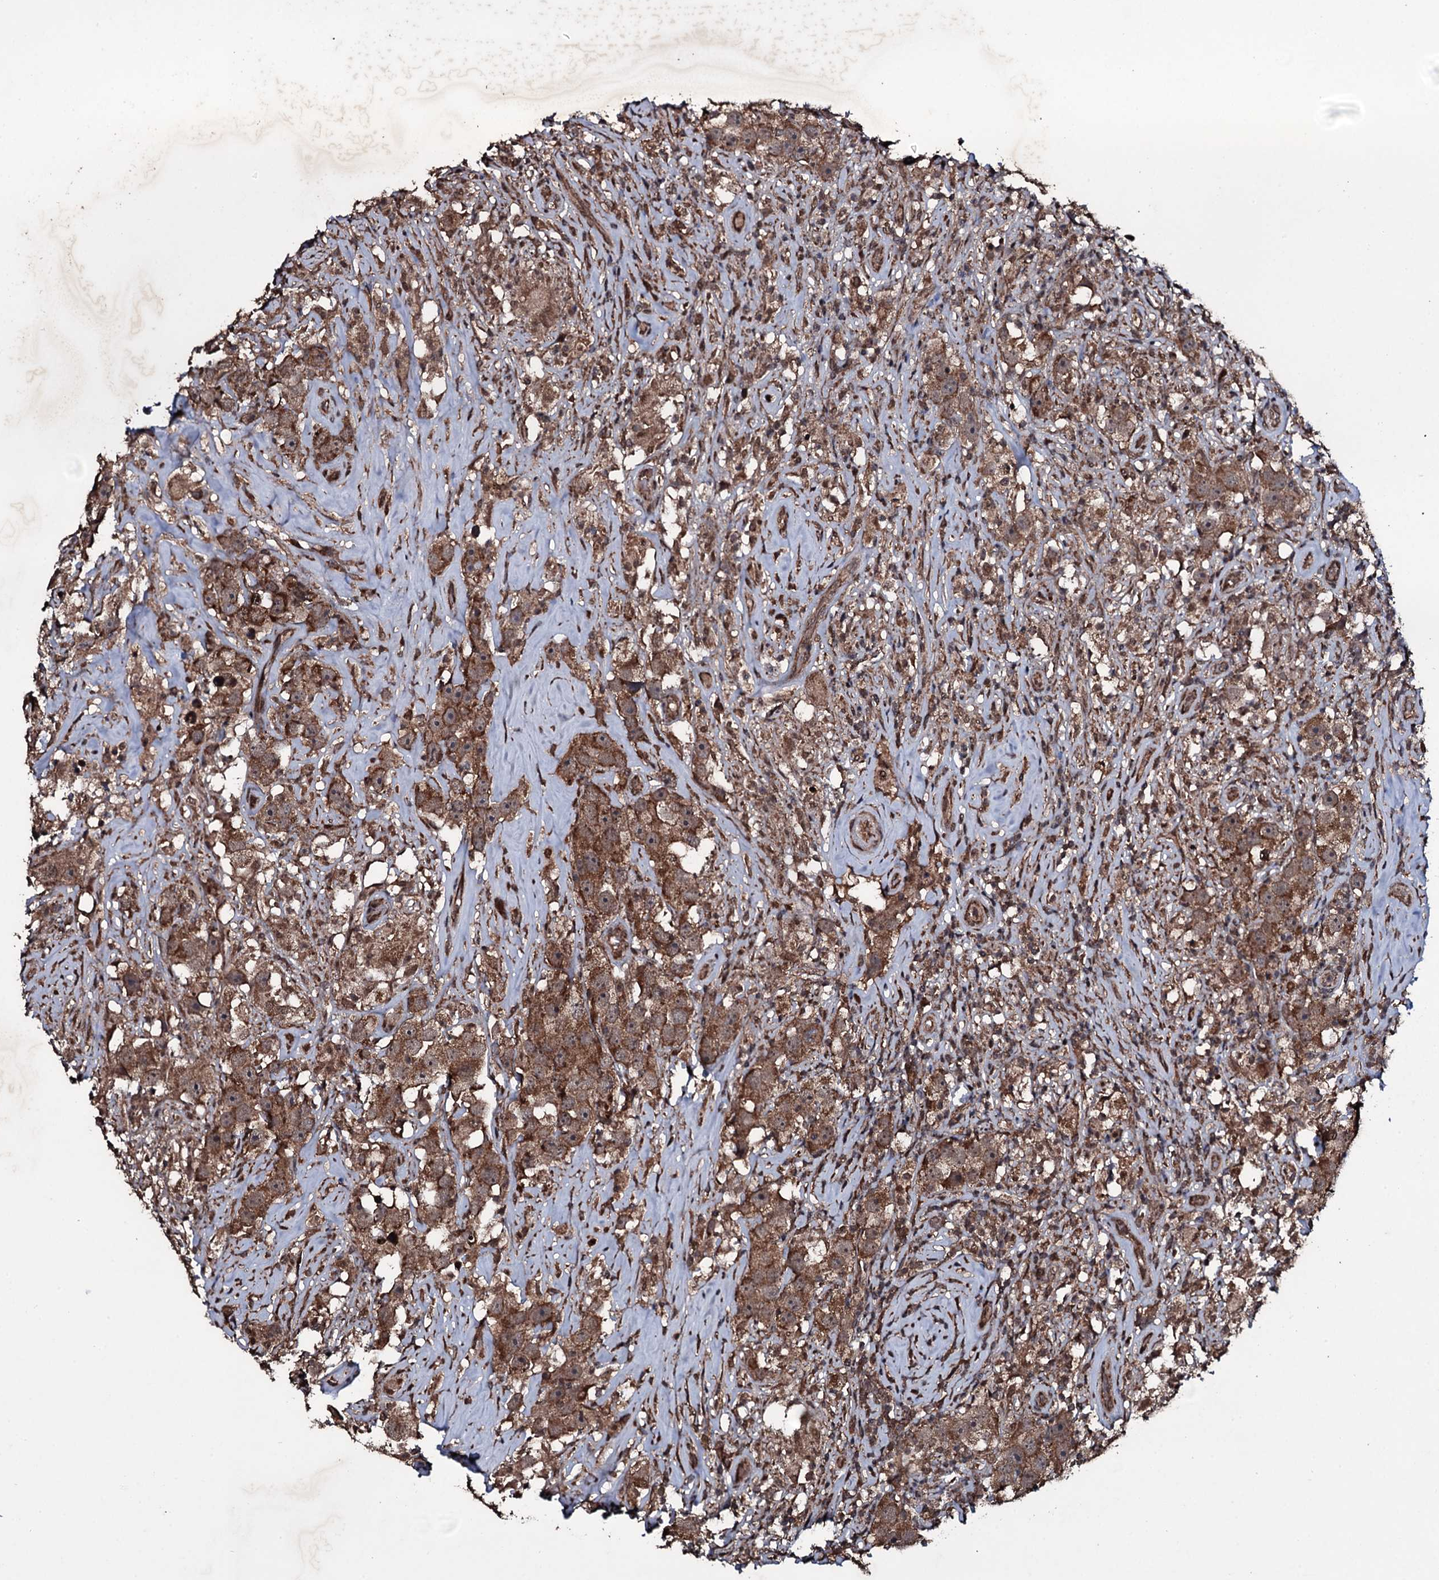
{"staining": {"intensity": "strong", "quantity": ">75%", "location": "cytoplasmic/membranous"}, "tissue": "testis cancer", "cell_type": "Tumor cells", "image_type": "cancer", "snomed": [{"axis": "morphology", "description": "Seminoma, NOS"}, {"axis": "topography", "description": "Testis"}], "caption": "About >75% of tumor cells in human testis seminoma display strong cytoplasmic/membranous protein positivity as visualized by brown immunohistochemical staining.", "gene": "MRPS31", "patient": {"sex": "male", "age": 49}}